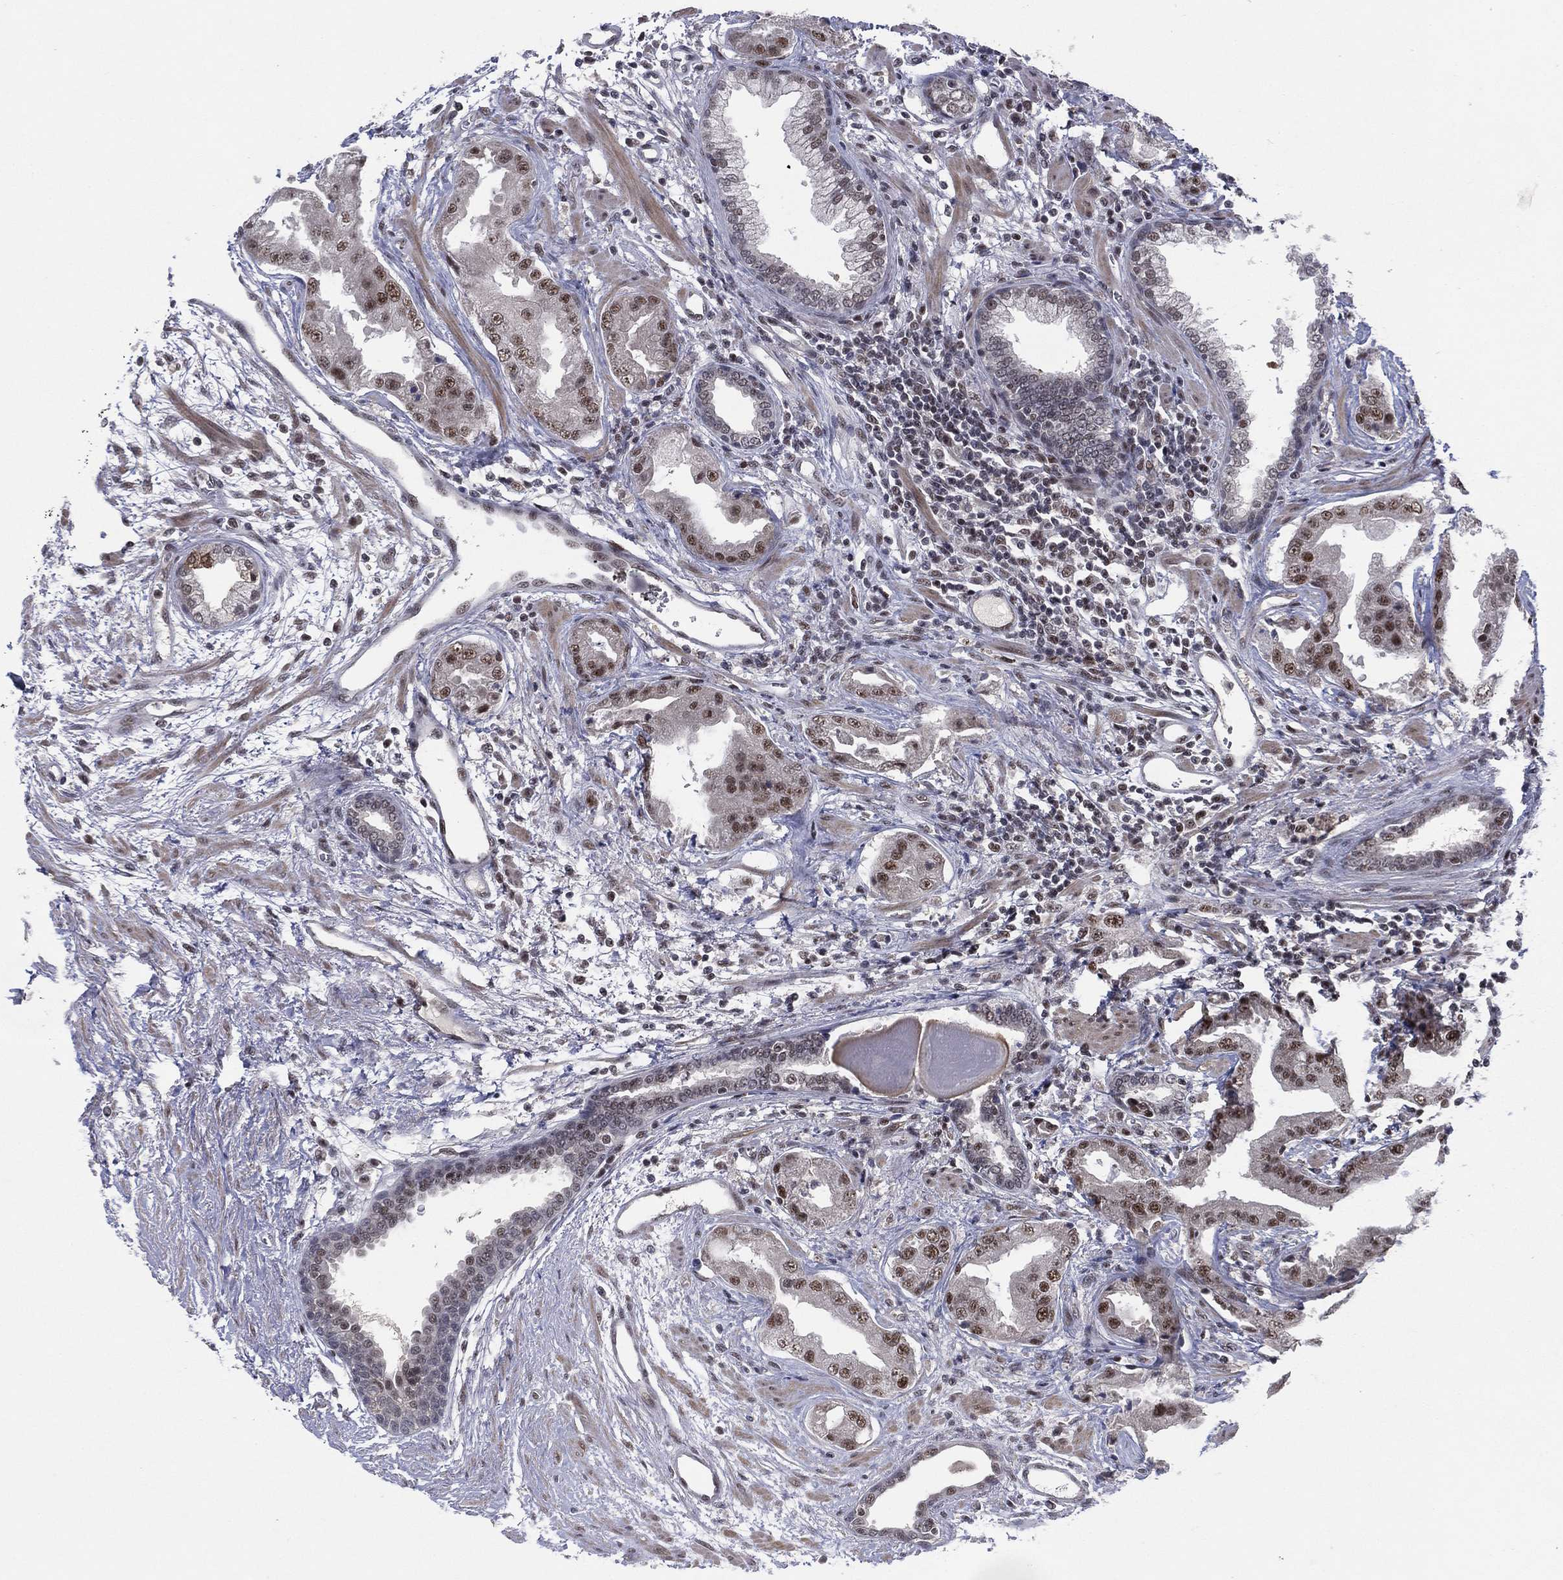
{"staining": {"intensity": "moderate", "quantity": "25%-75%", "location": "nuclear"}, "tissue": "prostate cancer", "cell_type": "Tumor cells", "image_type": "cancer", "snomed": [{"axis": "morphology", "description": "Adenocarcinoma, Low grade"}, {"axis": "topography", "description": "Prostate"}], "caption": "Immunohistochemistry (IHC) of human low-grade adenocarcinoma (prostate) exhibits medium levels of moderate nuclear staining in approximately 25%-75% of tumor cells.", "gene": "DGCR8", "patient": {"sex": "male", "age": 62}}